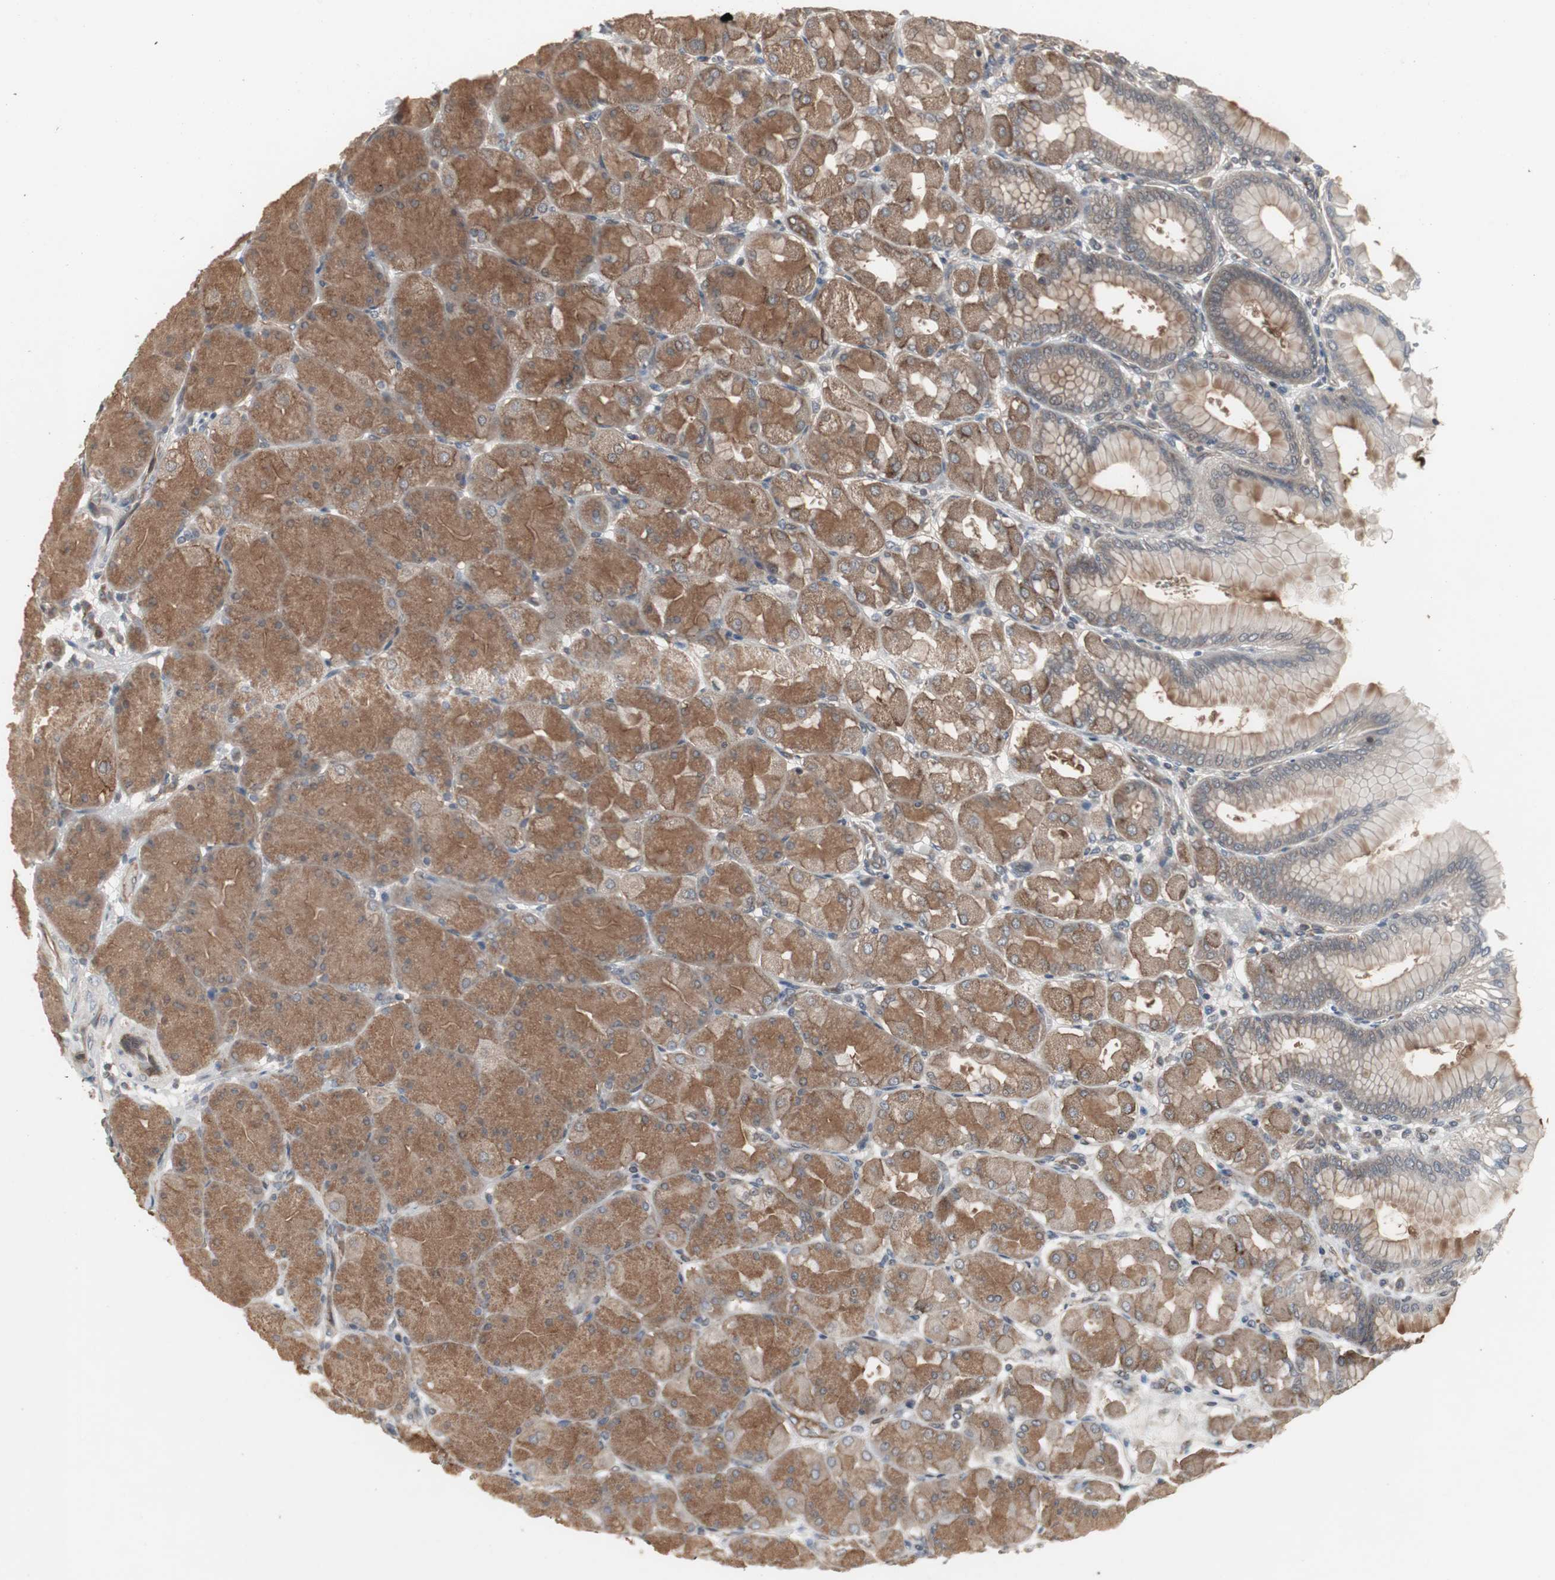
{"staining": {"intensity": "moderate", "quantity": ">75%", "location": "cytoplasmic/membranous"}, "tissue": "stomach", "cell_type": "Glandular cells", "image_type": "normal", "snomed": [{"axis": "morphology", "description": "Normal tissue, NOS"}, {"axis": "topography", "description": "Stomach, upper"}], "caption": "IHC image of benign stomach: stomach stained using IHC demonstrates medium levels of moderate protein expression localized specifically in the cytoplasmic/membranous of glandular cells, appearing as a cytoplasmic/membranous brown color.", "gene": "ATP2B2", "patient": {"sex": "female", "age": 56}}